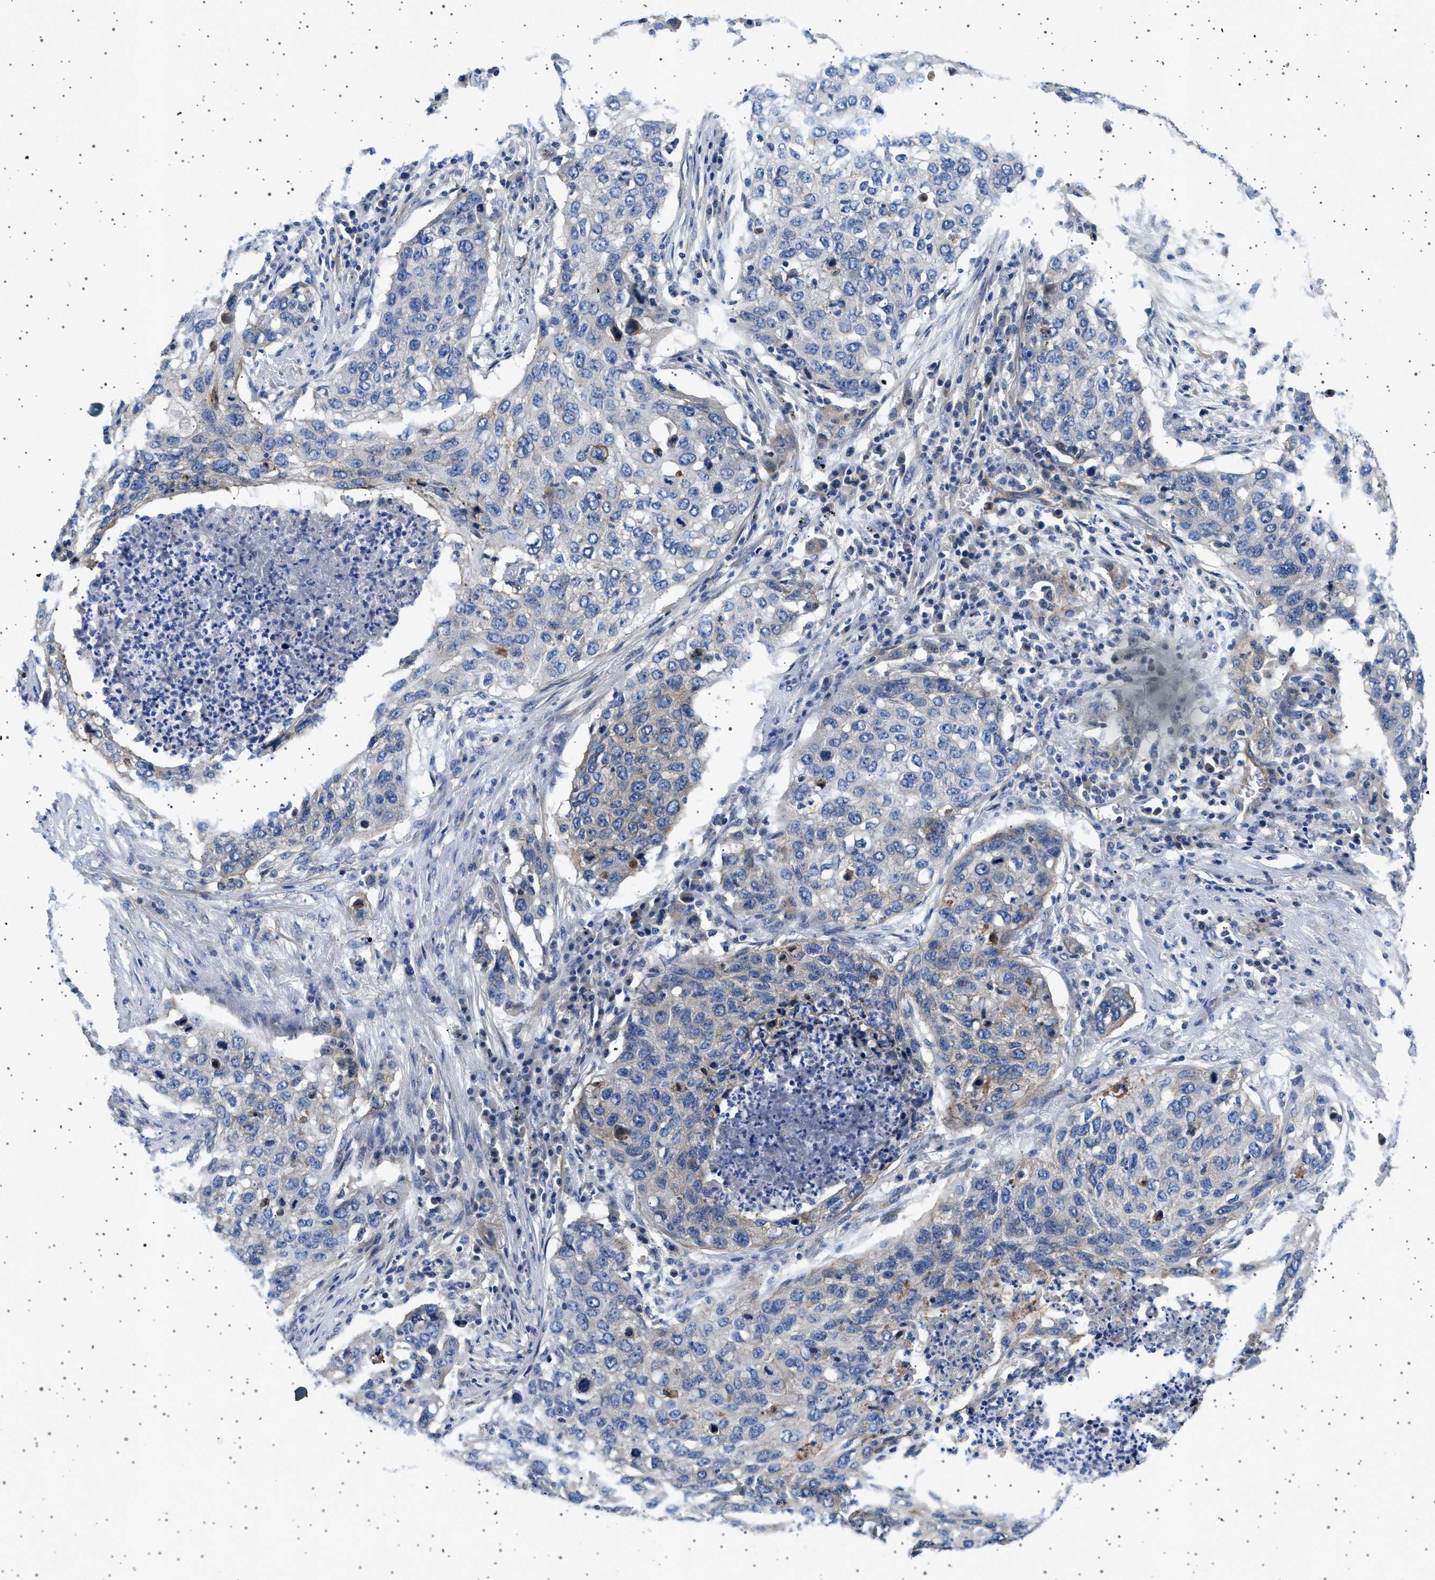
{"staining": {"intensity": "weak", "quantity": "<25%", "location": "cytoplasmic/membranous"}, "tissue": "lung cancer", "cell_type": "Tumor cells", "image_type": "cancer", "snomed": [{"axis": "morphology", "description": "Squamous cell carcinoma, NOS"}, {"axis": "topography", "description": "Lung"}], "caption": "Tumor cells show no significant staining in lung cancer. (Brightfield microscopy of DAB (3,3'-diaminobenzidine) IHC at high magnification).", "gene": "PLPP6", "patient": {"sex": "female", "age": 63}}